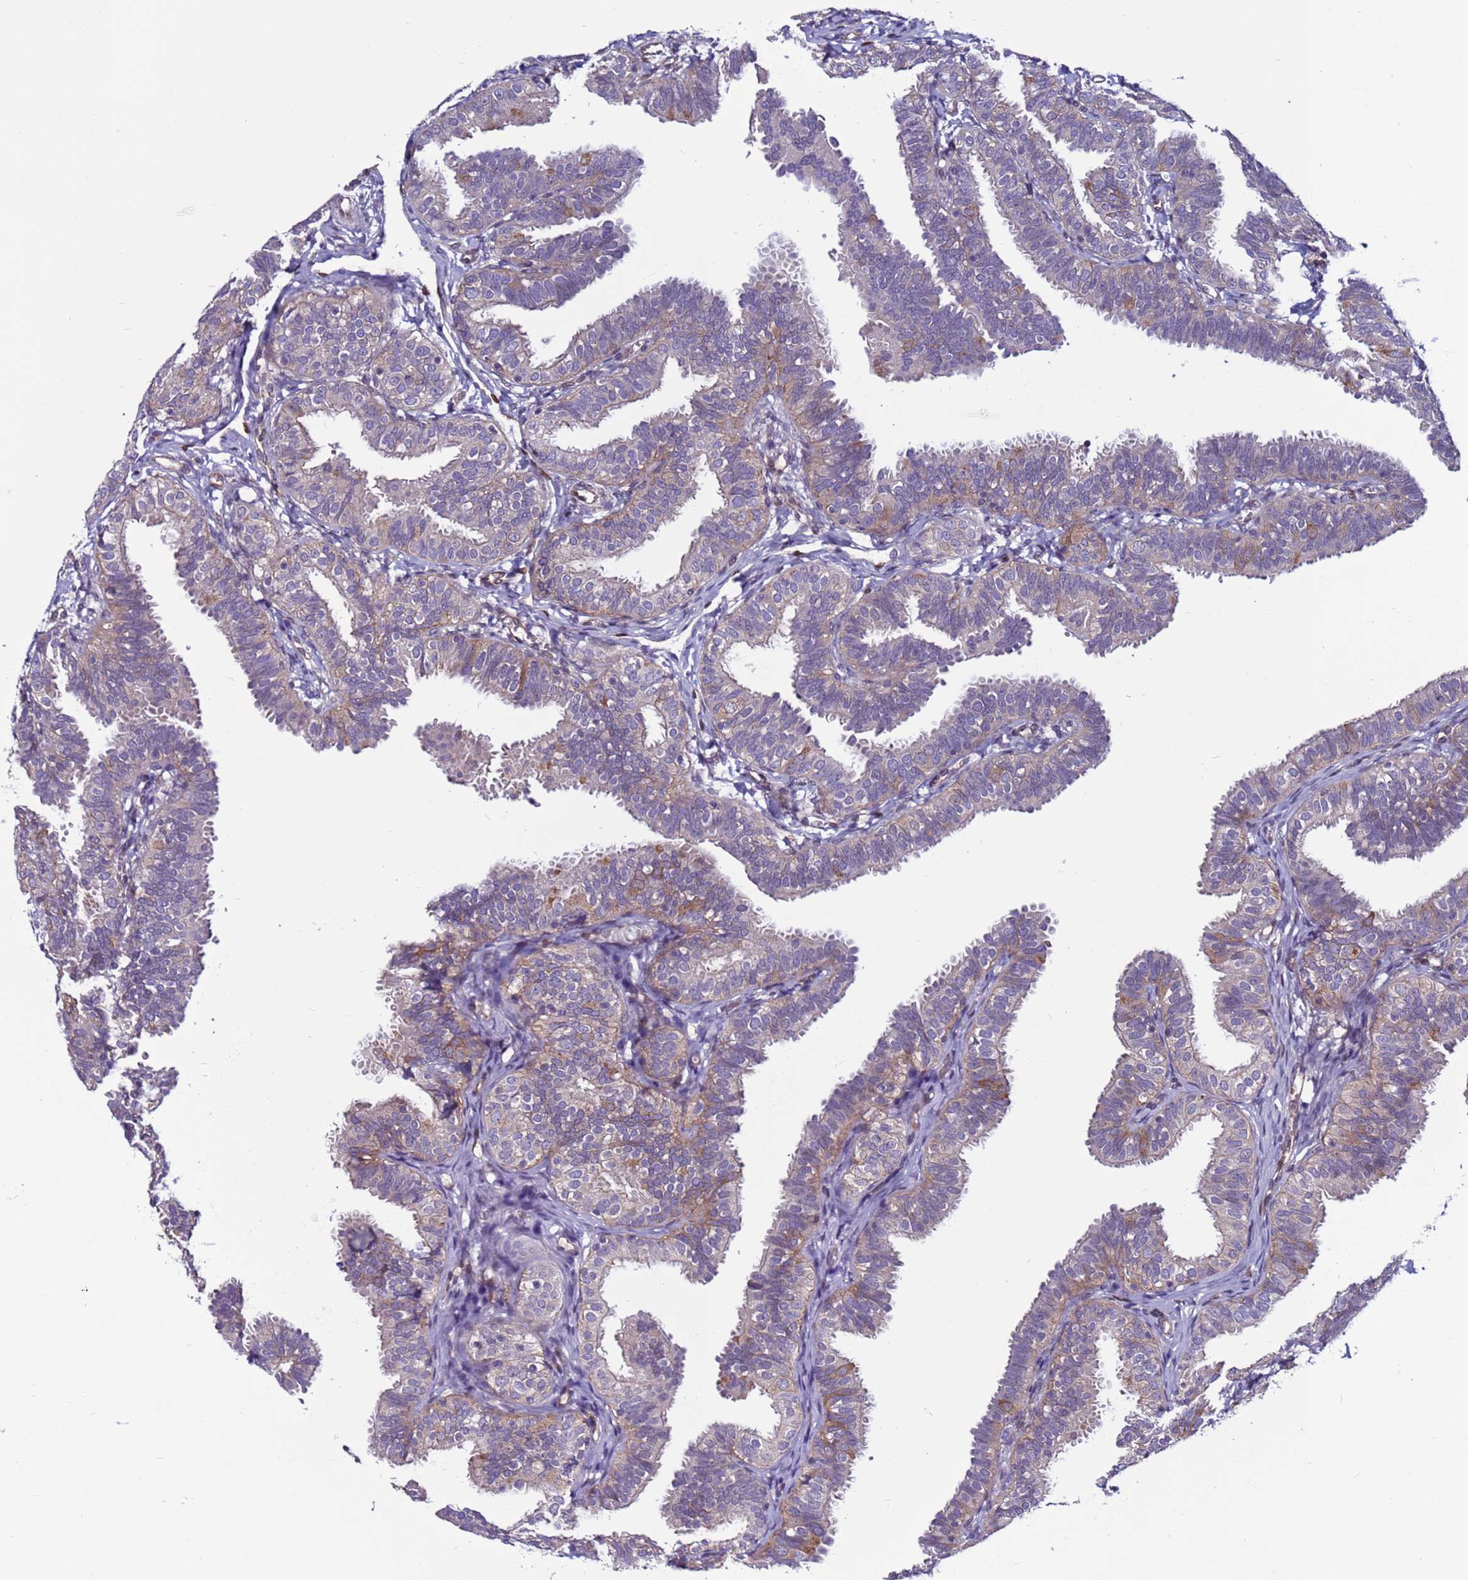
{"staining": {"intensity": "weak", "quantity": "<25%", "location": "cytoplasmic/membranous"}, "tissue": "fallopian tube", "cell_type": "Glandular cells", "image_type": "normal", "snomed": [{"axis": "morphology", "description": "Normal tissue, NOS"}, {"axis": "topography", "description": "Fallopian tube"}], "caption": "IHC image of normal fallopian tube: human fallopian tube stained with DAB demonstrates no significant protein positivity in glandular cells.", "gene": "TRIM37", "patient": {"sex": "female", "age": 35}}